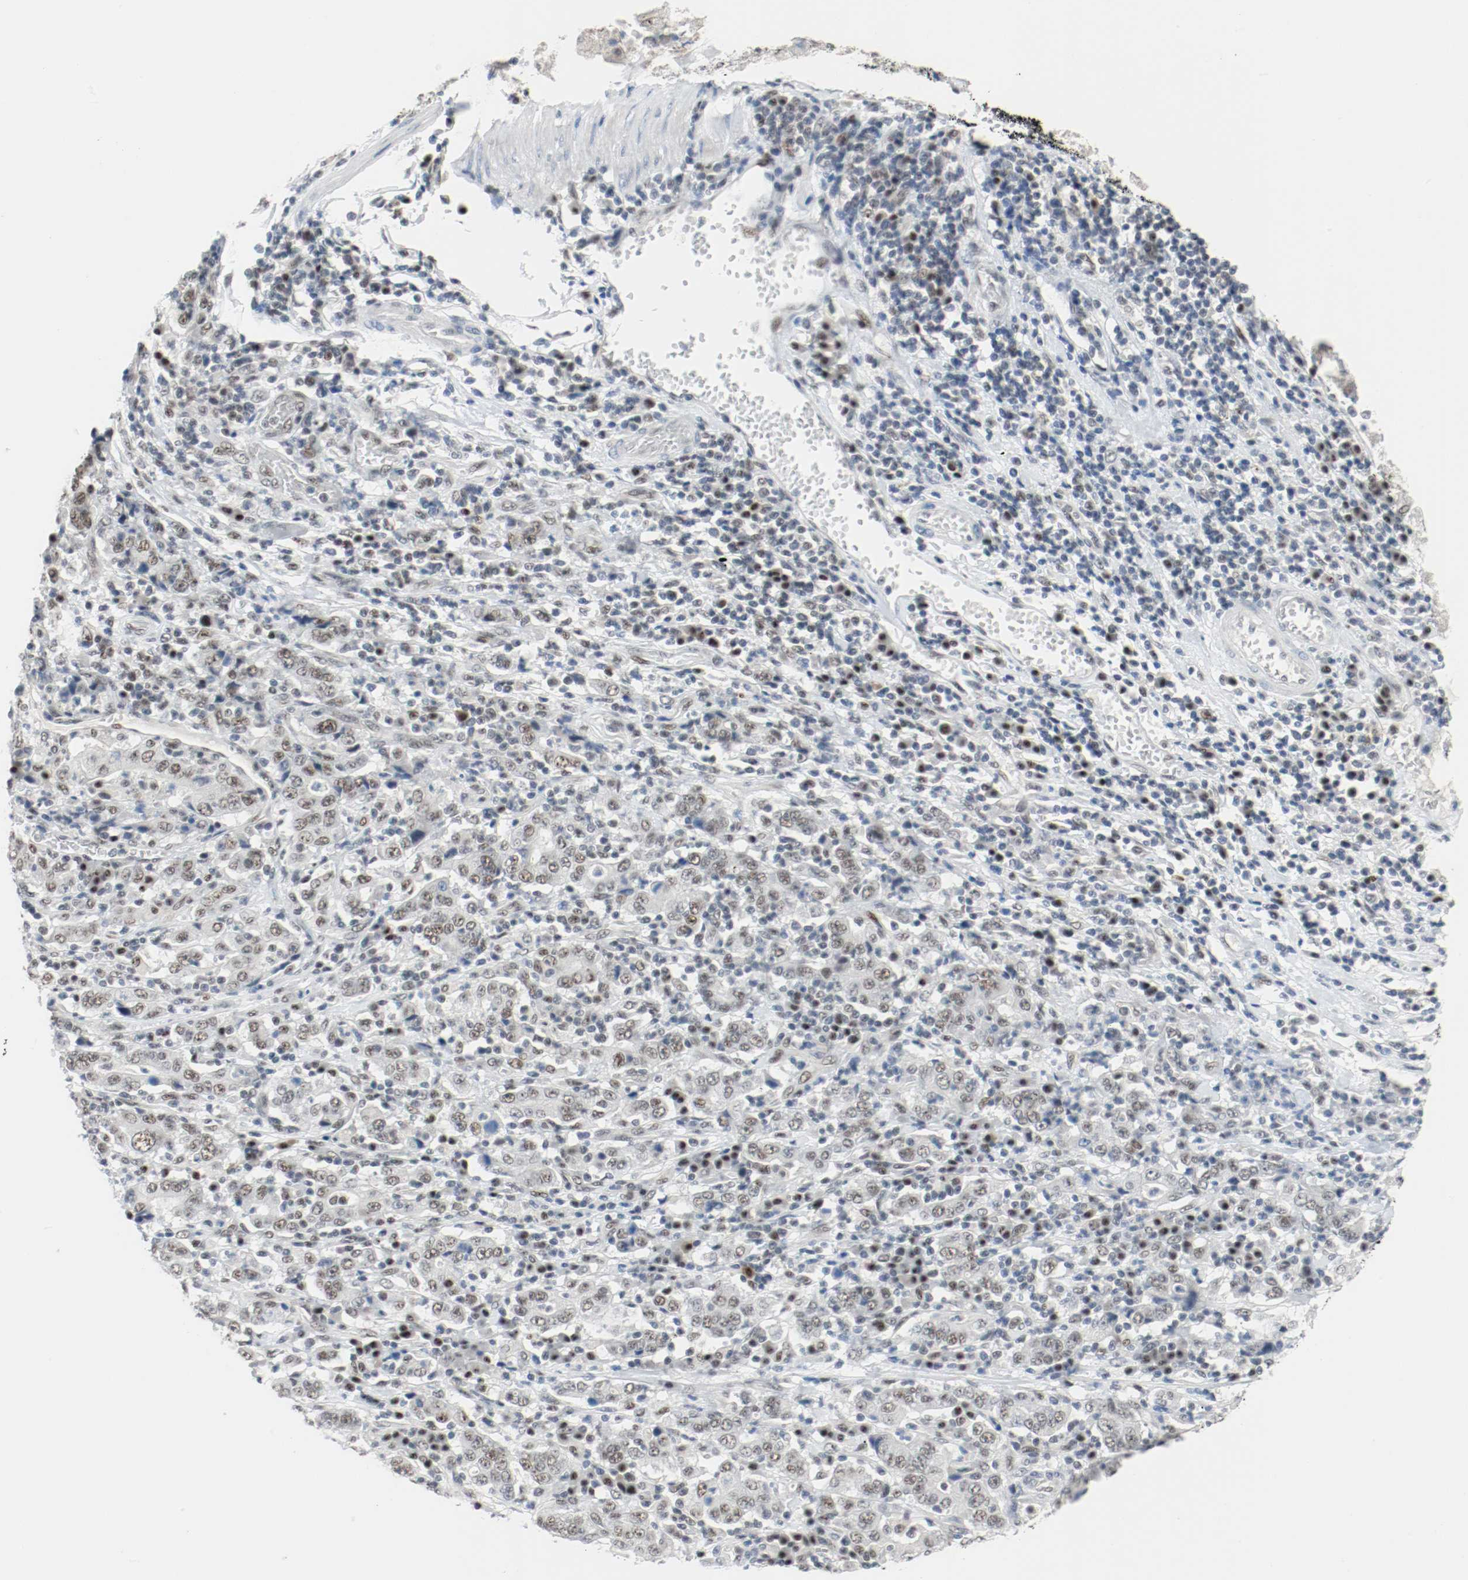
{"staining": {"intensity": "weak", "quantity": "<25%", "location": "nuclear"}, "tissue": "stomach cancer", "cell_type": "Tumor cells", "image_type": "cancer", "snomed": [{"axis": "morphology", "description": "Normal tissue, NOS"}, {"axis": "morphology", "description": "Adenocarcinoma, NOS"}, {"axis": "topography", "description": "Stomach, upper"}, {"axis": "topography", "description": "Stomach"}], "caption": "Tumor cells show no significant protein positivity in stomach cancer. (DAB immunohistochemistry, high magnification).", "gene": "ASH1L", "patient": {"sex": "male", "age": 59}}